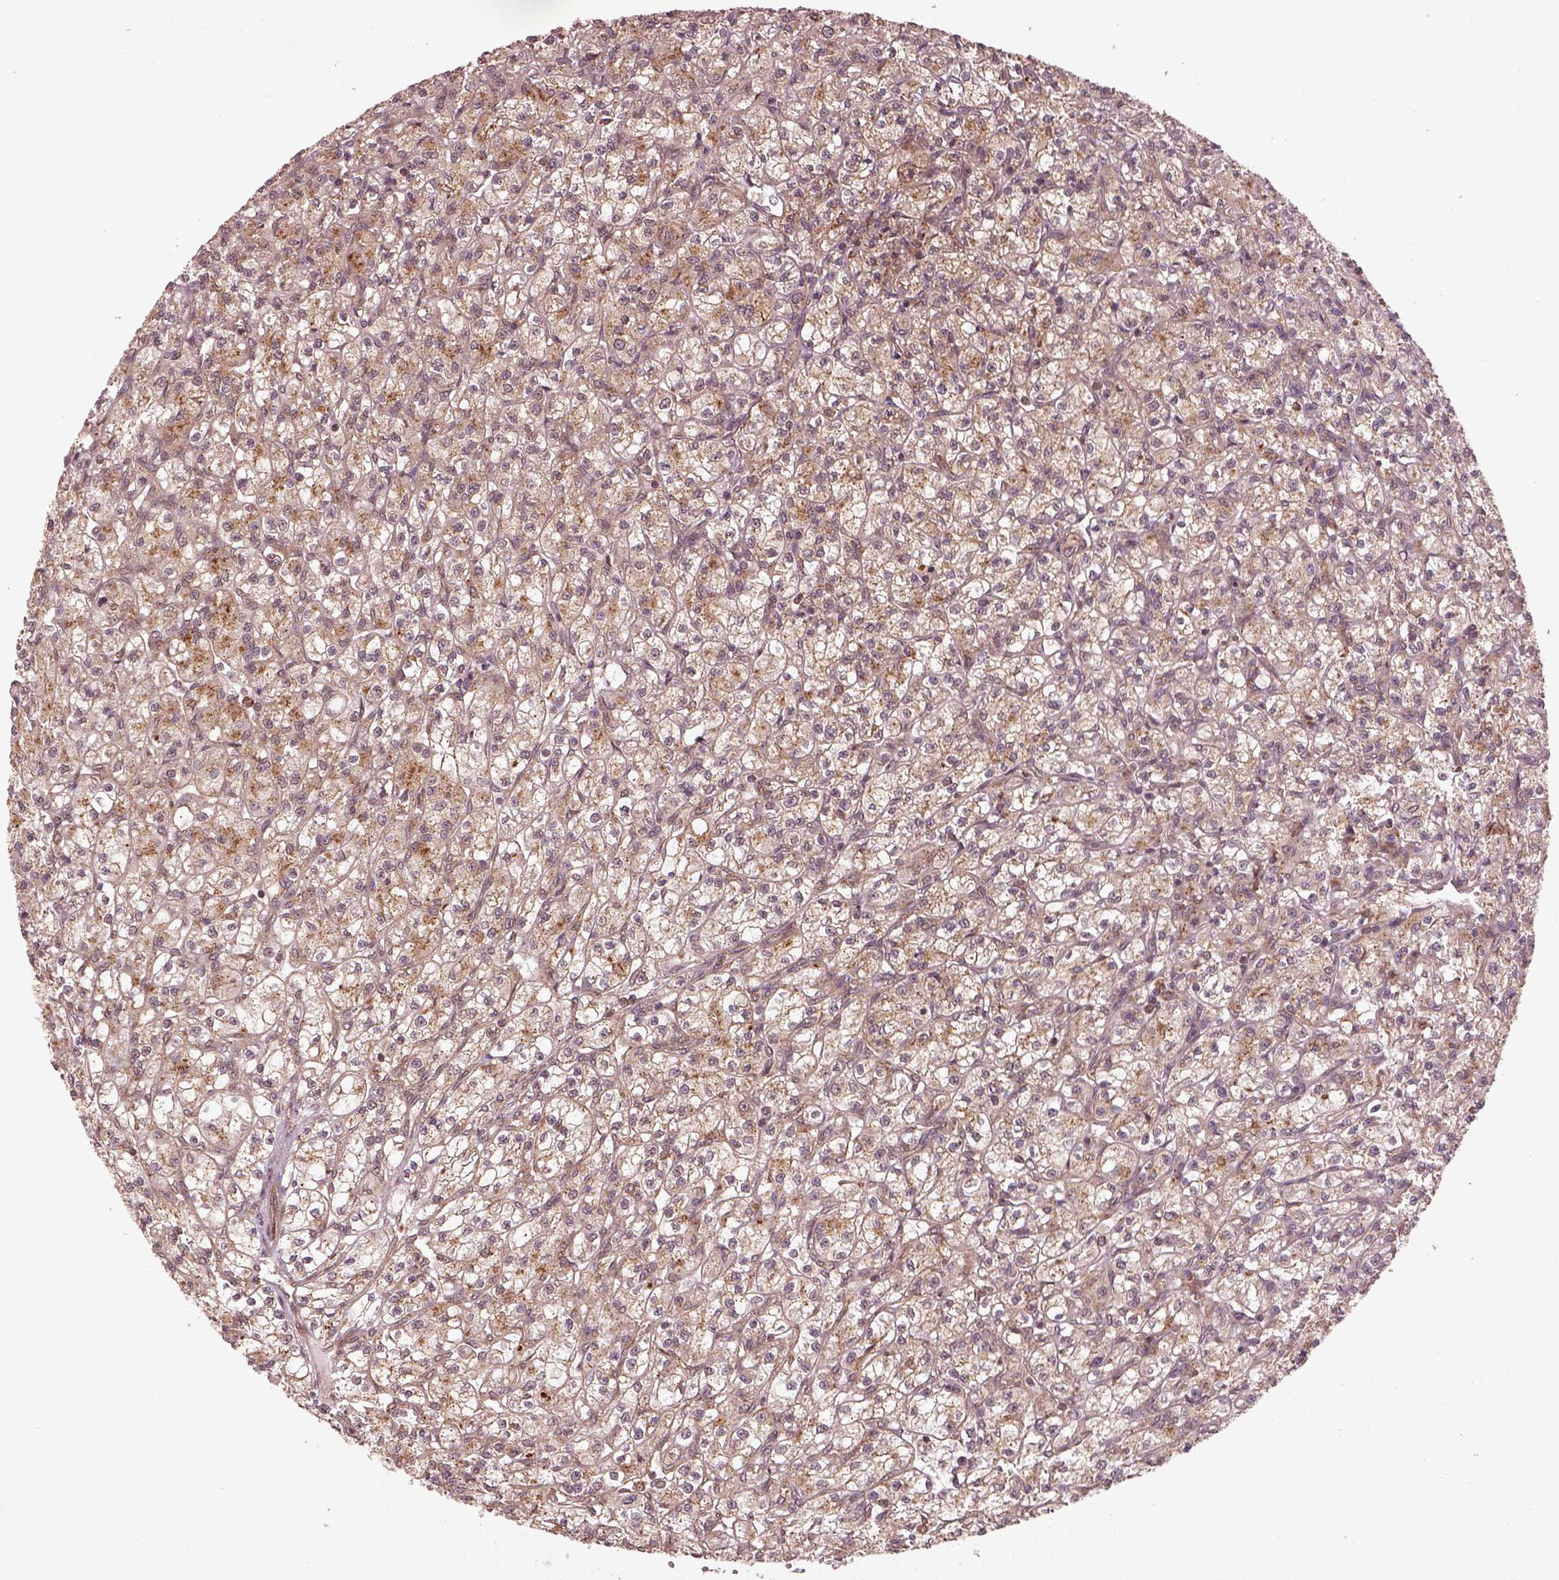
{"staining": {"intensity": "moderate", "quantity": "25%-75%", "location": "cytoplasmic/membranous"}, "tissue": "renal cancer", "cell_type": "Tumor cells", "image_type": "cancer", "snomed": [{"axis": "morphology", "description": "Adenocarcinoma, NOS"}, {"axis": "topography", "description": "Kidney"}], "caption": "Immunohistochemistry of renal adenocarcinoma demonstrates medium levels of moderate cytoplasmic/membranous expression in approximately 25%-75% of tumor cells. Nuclei are stained in blue.", "gene": "WASHC2A", "patient": {"sex": "female", "age": 70}}